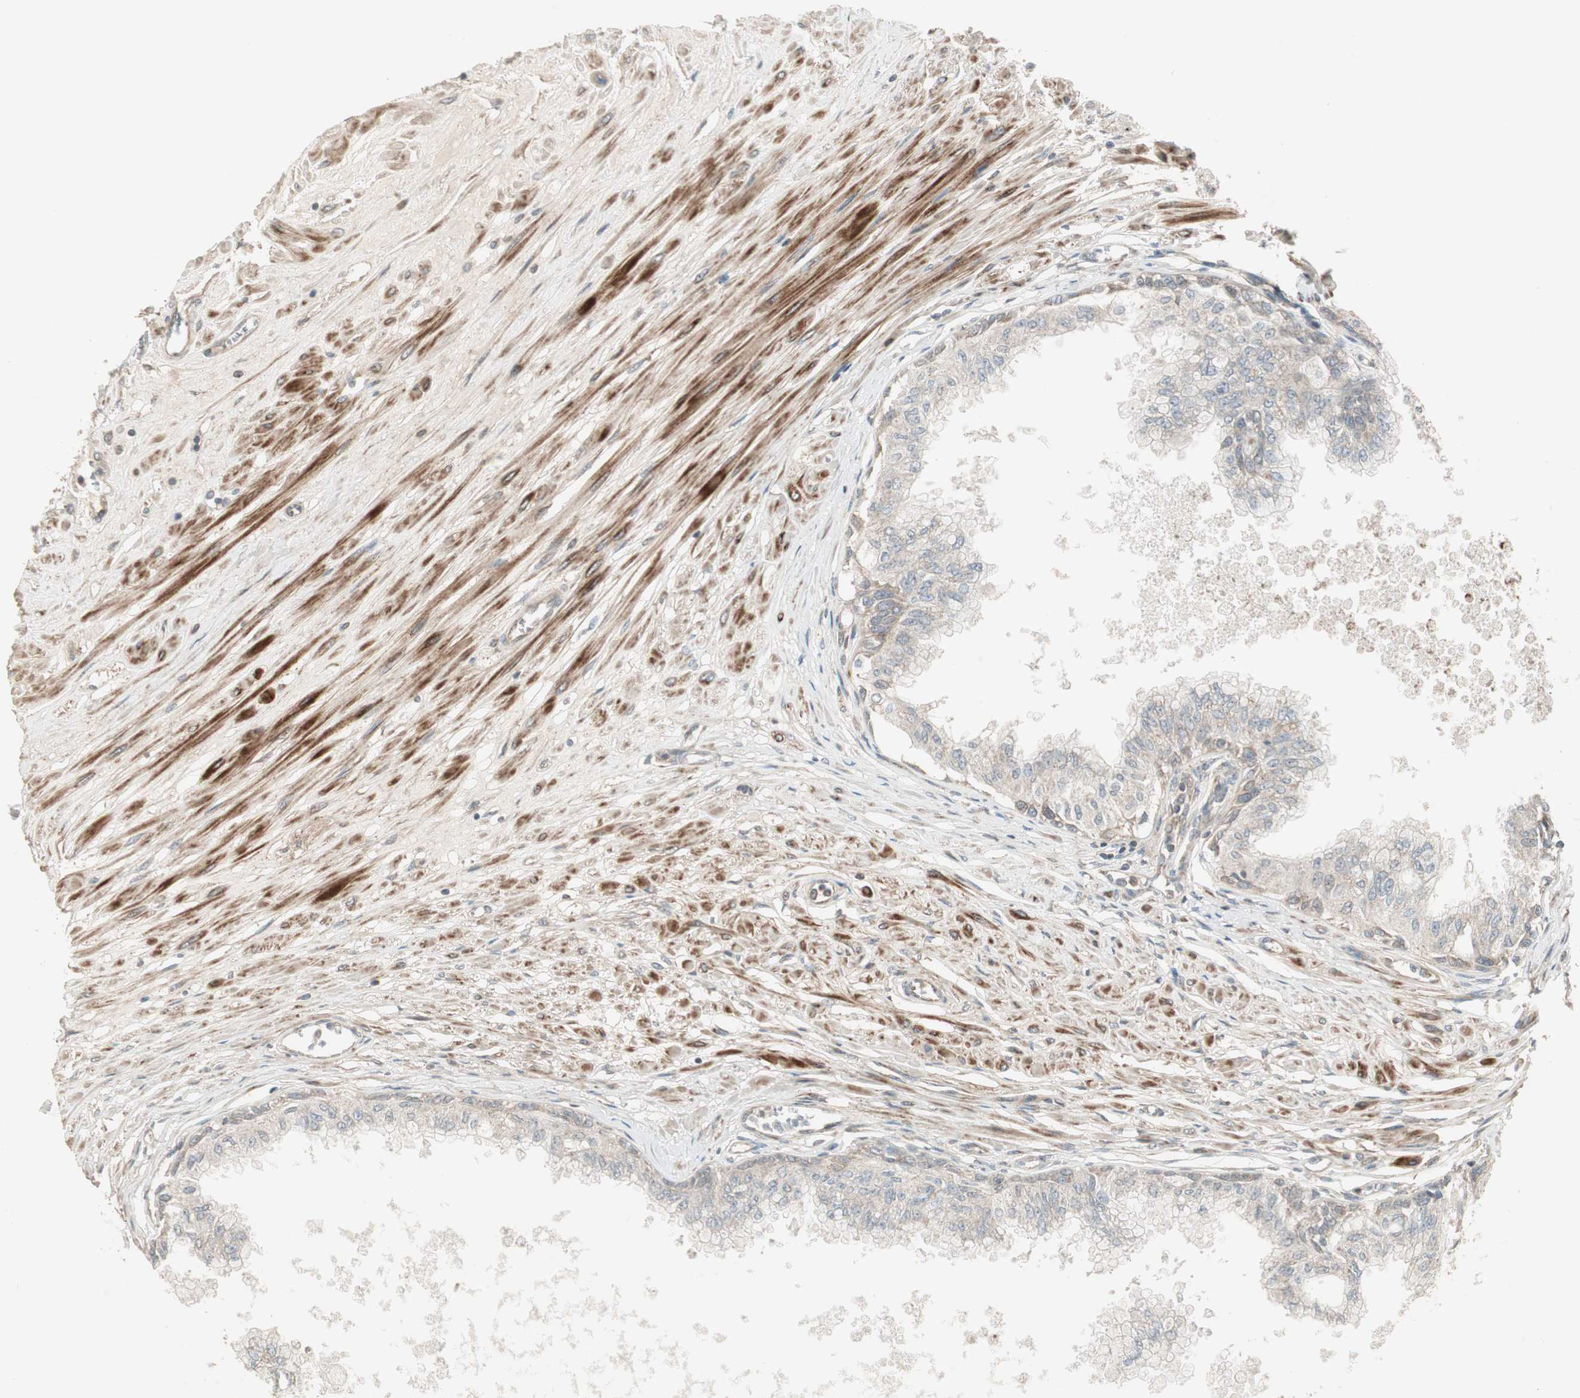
{"staining": {"intensity": "weak", "quantity": ">75%", "location": "cytoplasmic/membranous"}, "tissue": "prostate", "cell_type": "Glandular cells", "image_type": "normal", "snomed": [{"axis": "morphology", "description": "Normal tissue, NOS"}, {"axis": "topography", "description": "Prostate"}, {"axis": "topography", "description": "Seminal veicle"}], "caption": "This image reveals benign prostate stained with immunohistochemistry to label a protein in brown. The cytoplasmic/membranous of glandular cells show weak positivity for the protein. Nuclei are counter-stained blue.", "gene": "PPP2R5E", "patient": {"sex": "male", "age": 60}}